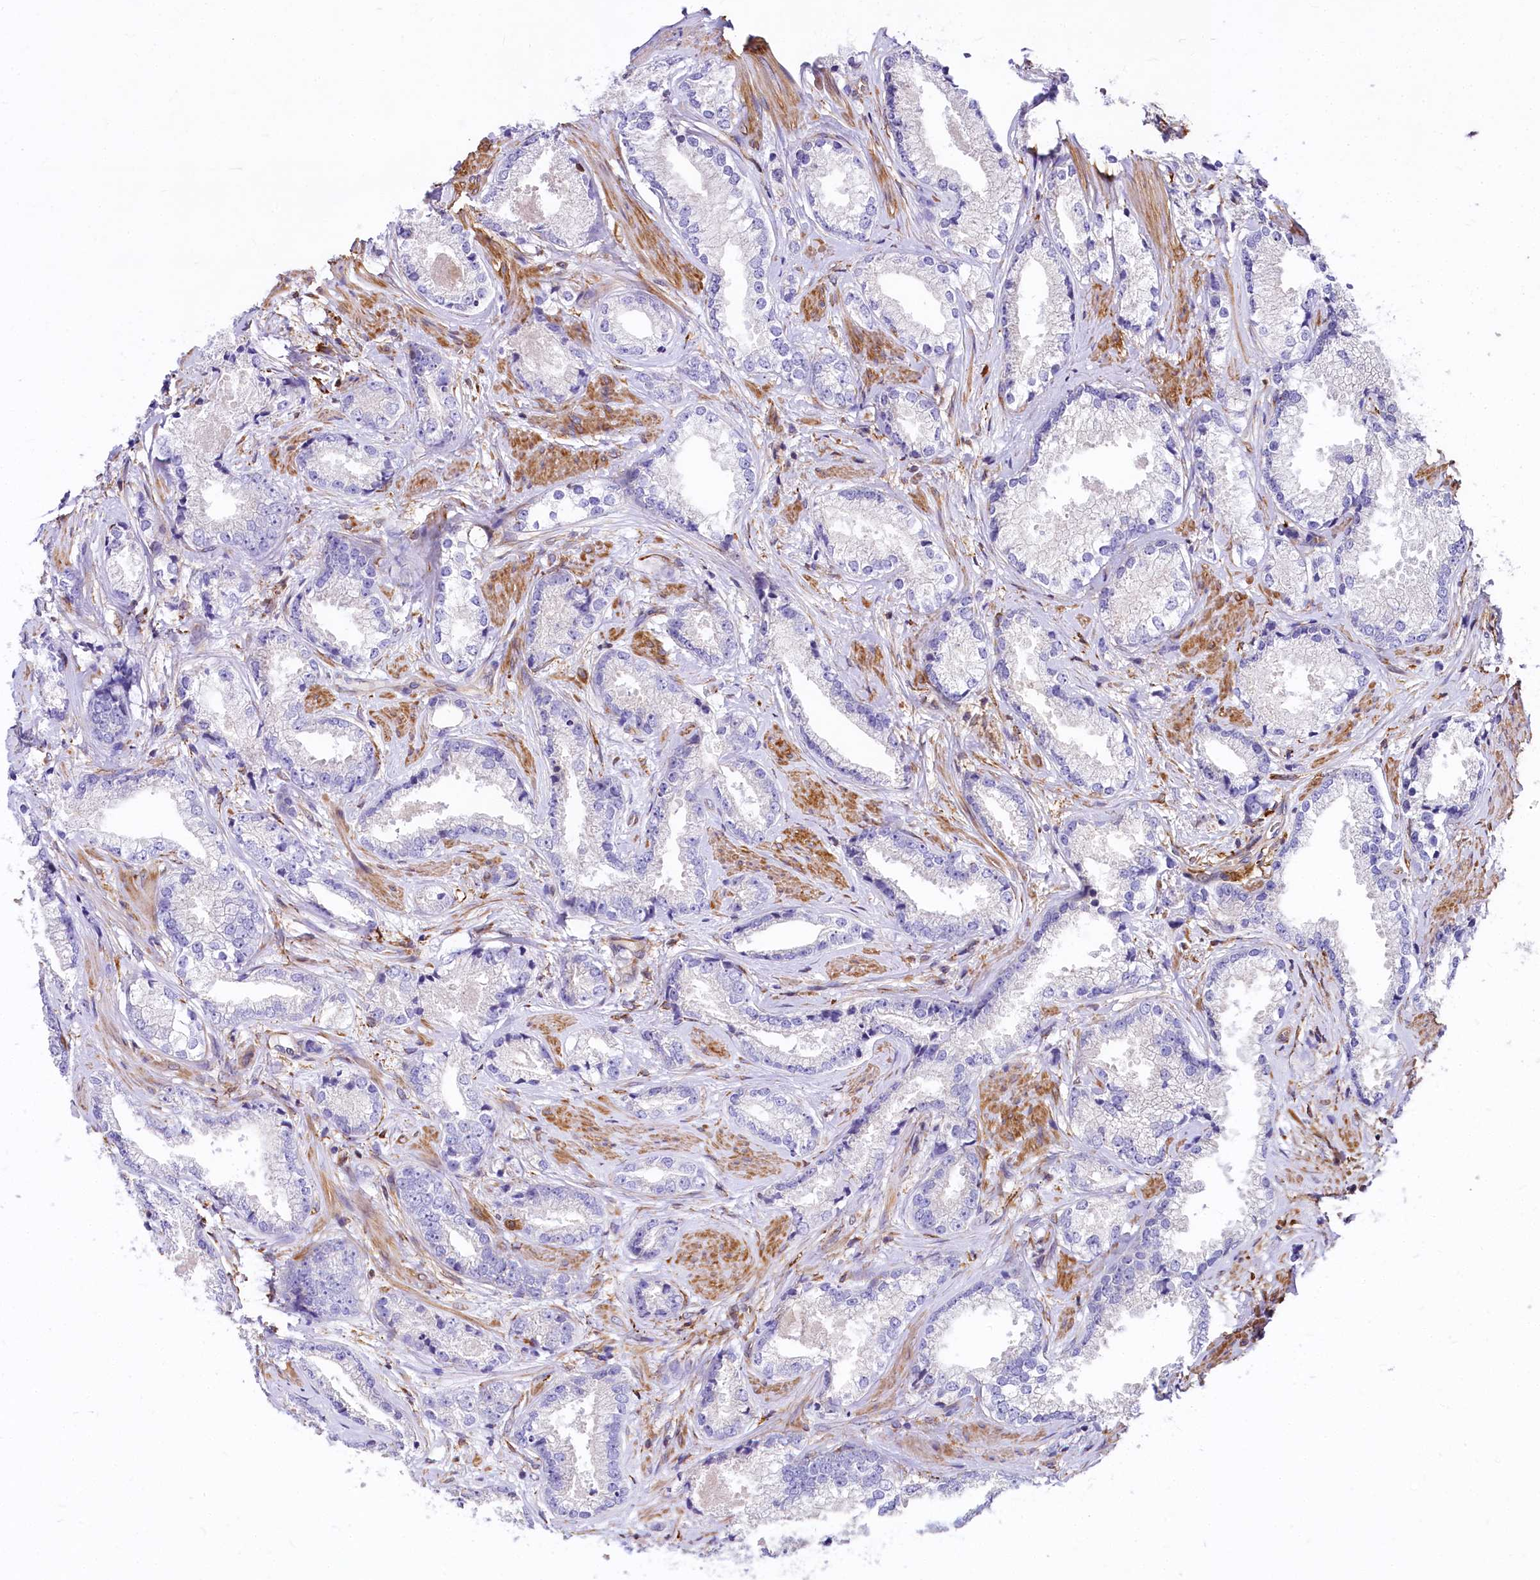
{"staining": {"intensity": "negative", "quantity": "none", "location": "none"}, "tissue": "prostate cancer", "cell_type": "Tumor cells", "image_type": "cancer", "snomed": [{"axis": "morphology", "description": "Adenocarcinoma, High grade"}, {"axis": "topography", "description": "Prostate"}], "caption": "Immunohistochemistry image of adenocarcinoma (high-grade) (prostate) stained for a protein (brown), which exhibits no staining in tumor cells.", "gene": "FCHSD2", "patient": {"sex": "male", "age": 66}}